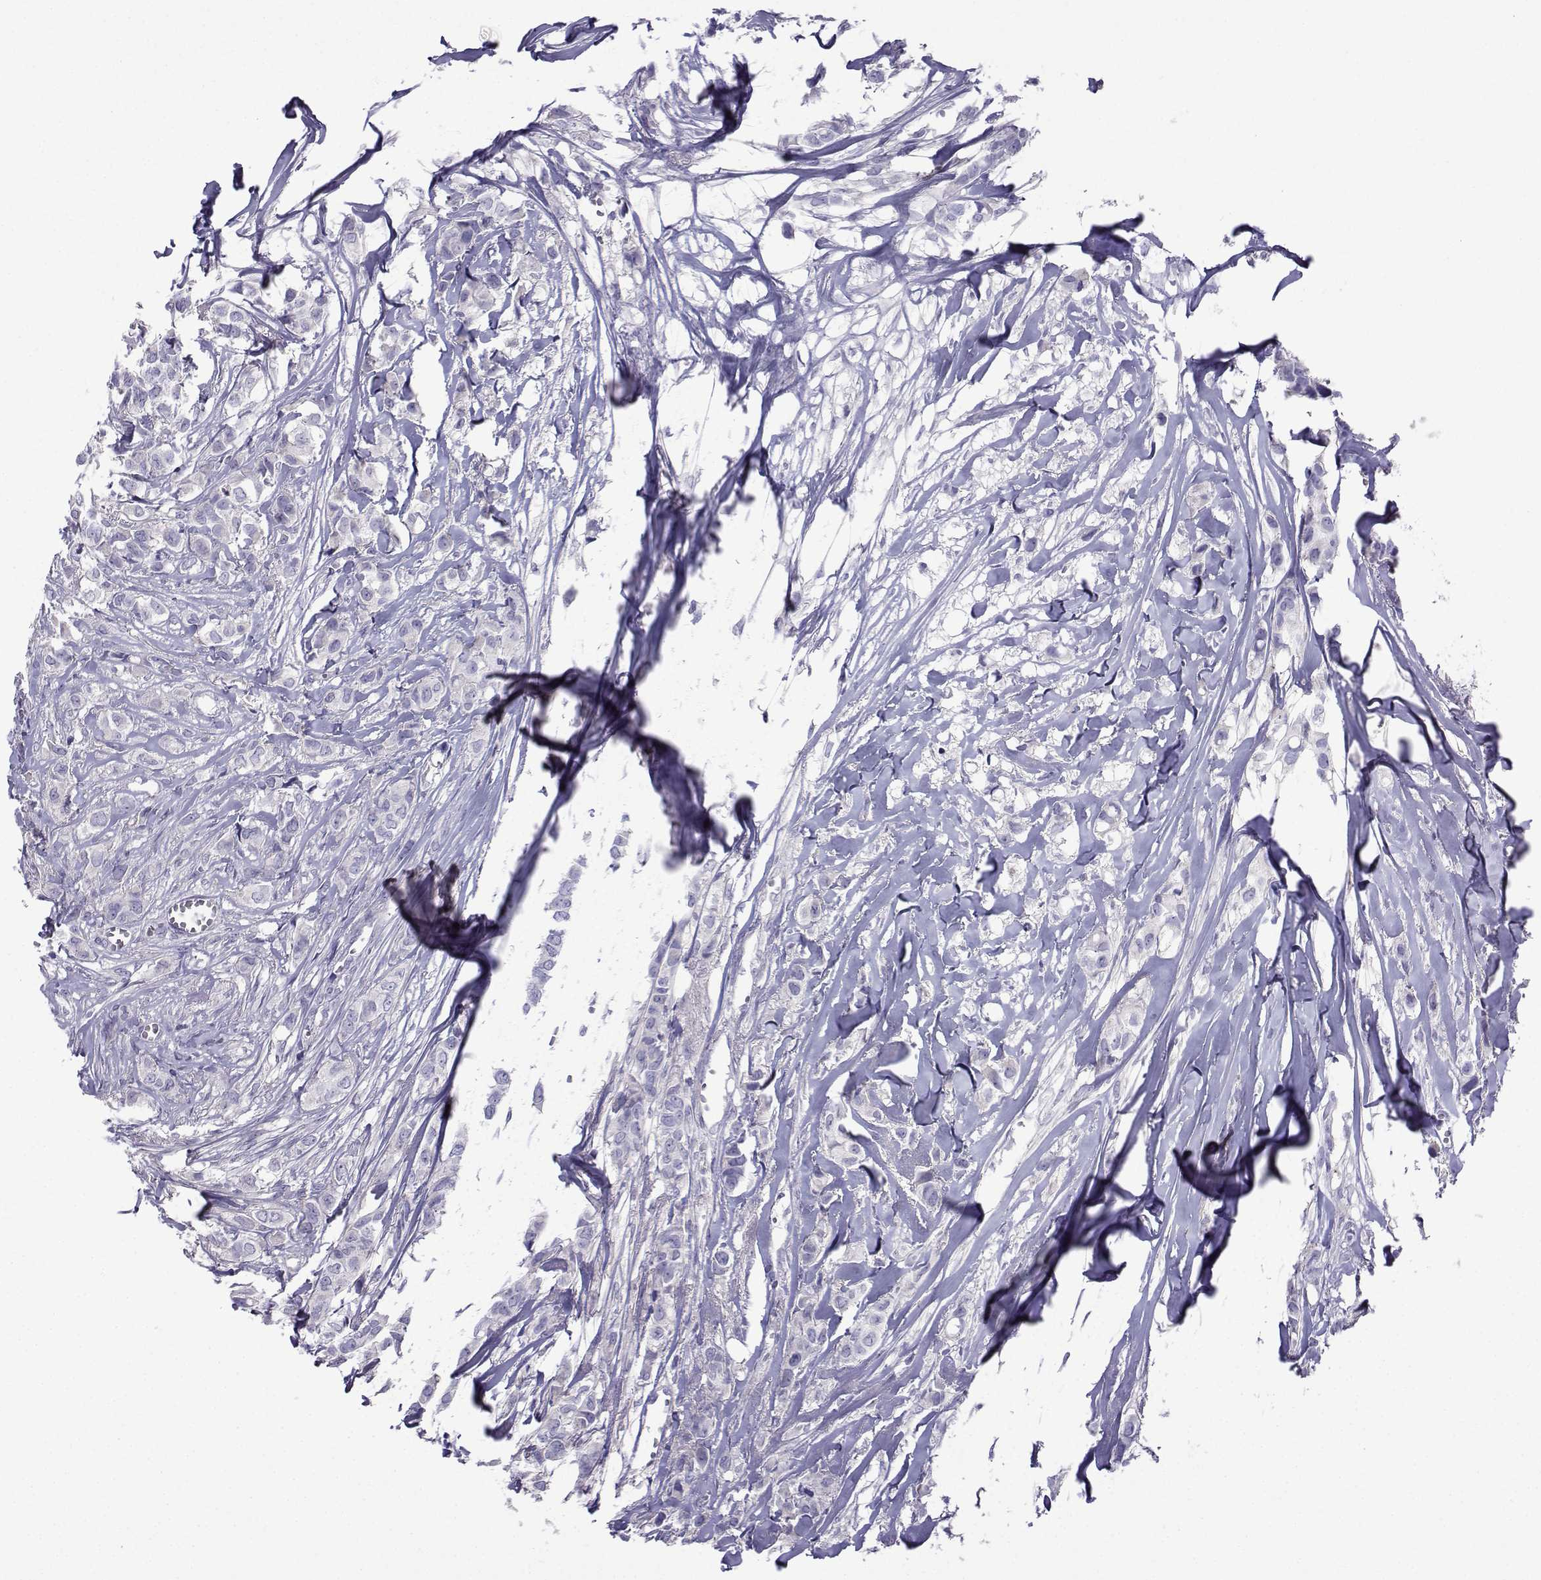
{"staining": {"intensity": "negative", "quantity": "none", "location": "none"}, "tissue": "breast cancer", "cell_type": "Tumor cells", "image_type": "cancer", "snomed": [{"axis": "morphology", "description": "Duct carcinoma"}, {"axis": "topography", "description": "Breast"}], "caption": "DAB immunohistochemical staining of human infiltrating ductal carcinoma (breast) reveals no significant positivity in tumor cells.", "gene": "CFAP70", "patient": {"sex": "female", "age": 85}}